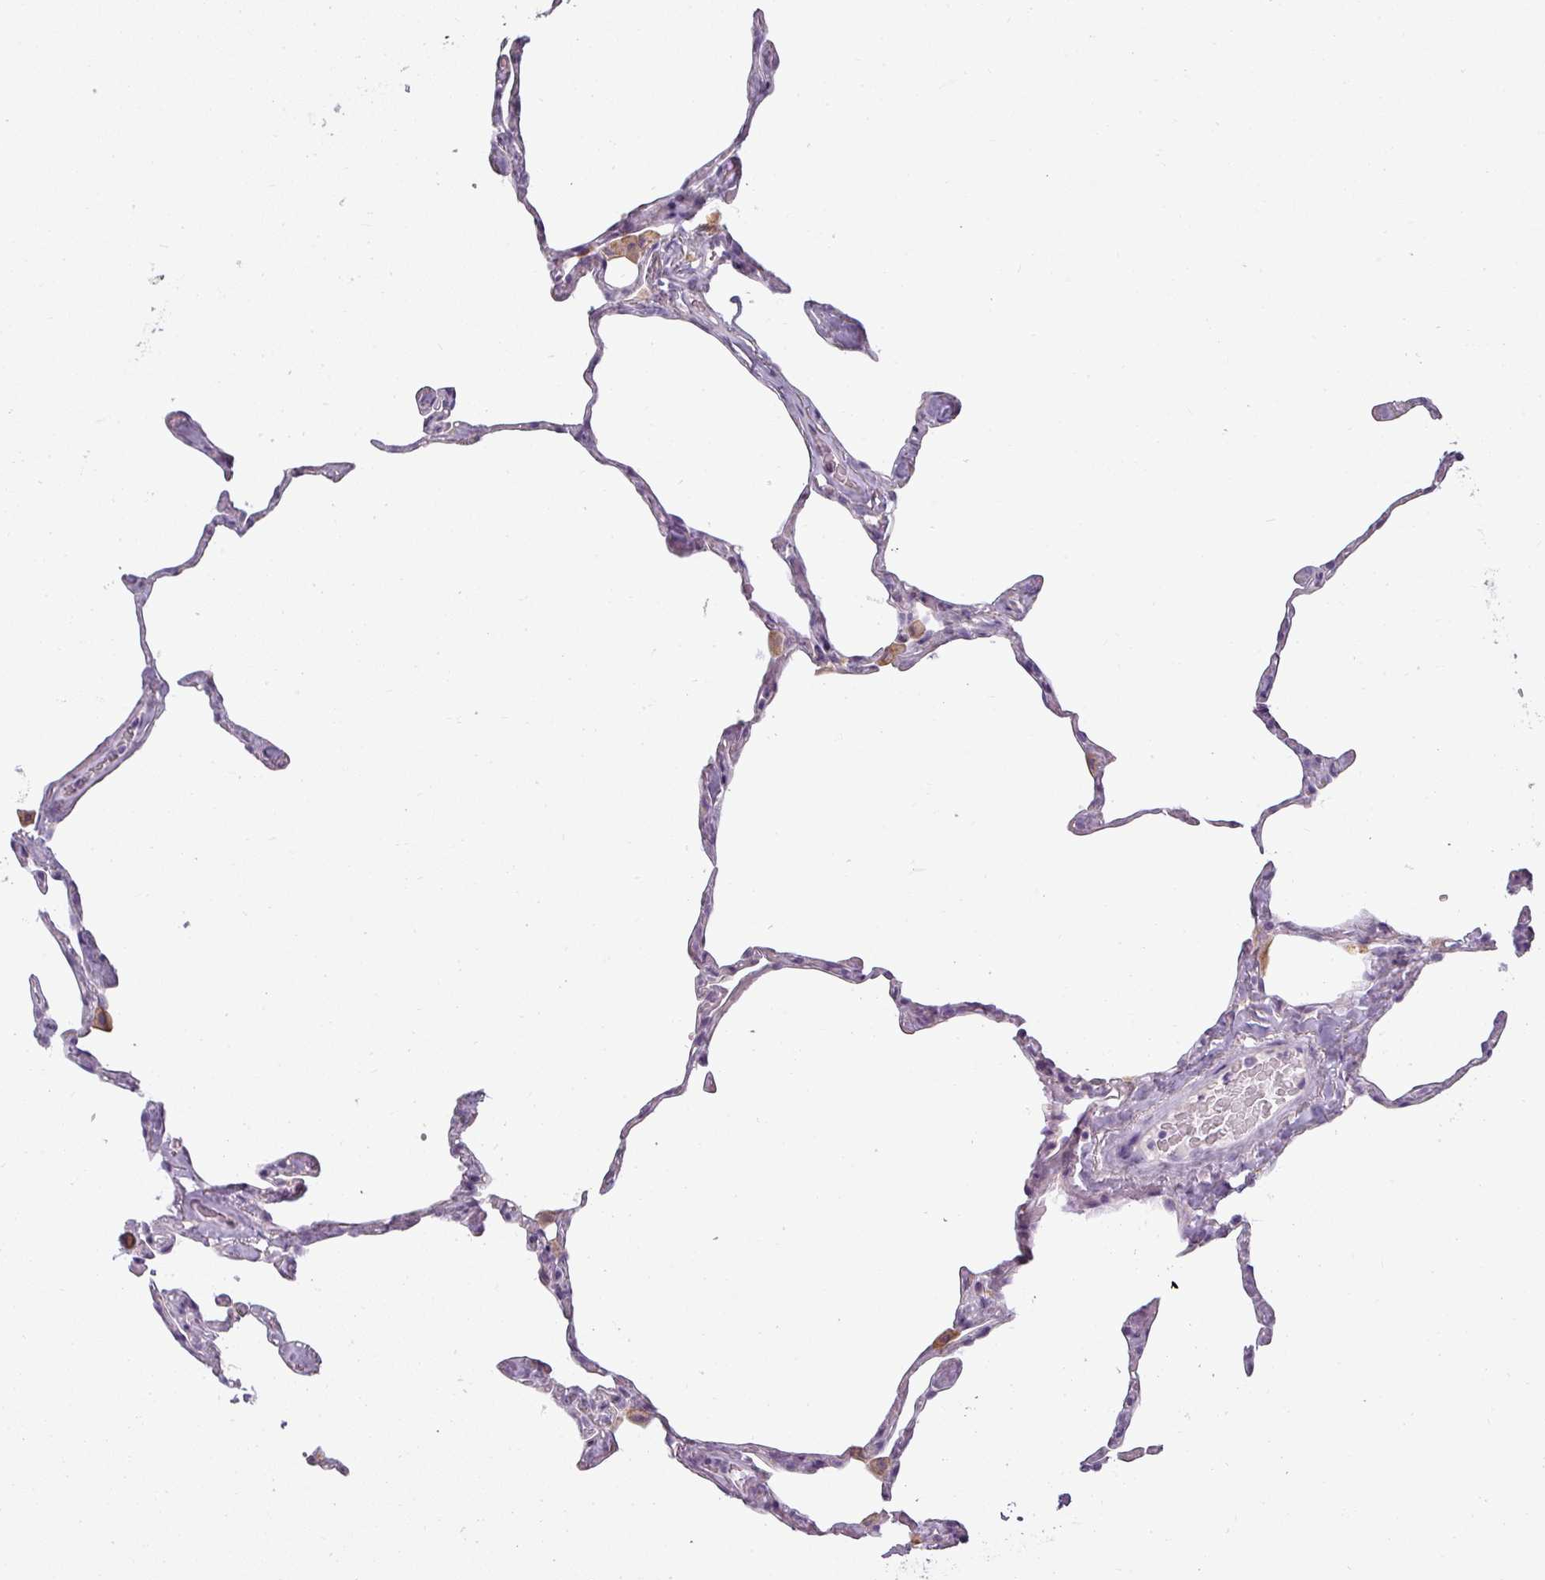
{"staining": {"intensity": "negative", "quantity": "none", "location": "none"}, "tissue": "lung", "cell_type": "Alveolar cells", "image_type": "normal", "snomed": [{"axis": "morphology", "description": "Normal tissue, NOS"}, {"axis": "topography", "description": "Lung"}], "caption": "High power microscopy image of an IHC histopathology image of unremarkable lung, revealing no significant expression in alveolar cells.", "gene": "ASB1", "patient": {"sex": "male", "age": 65}}